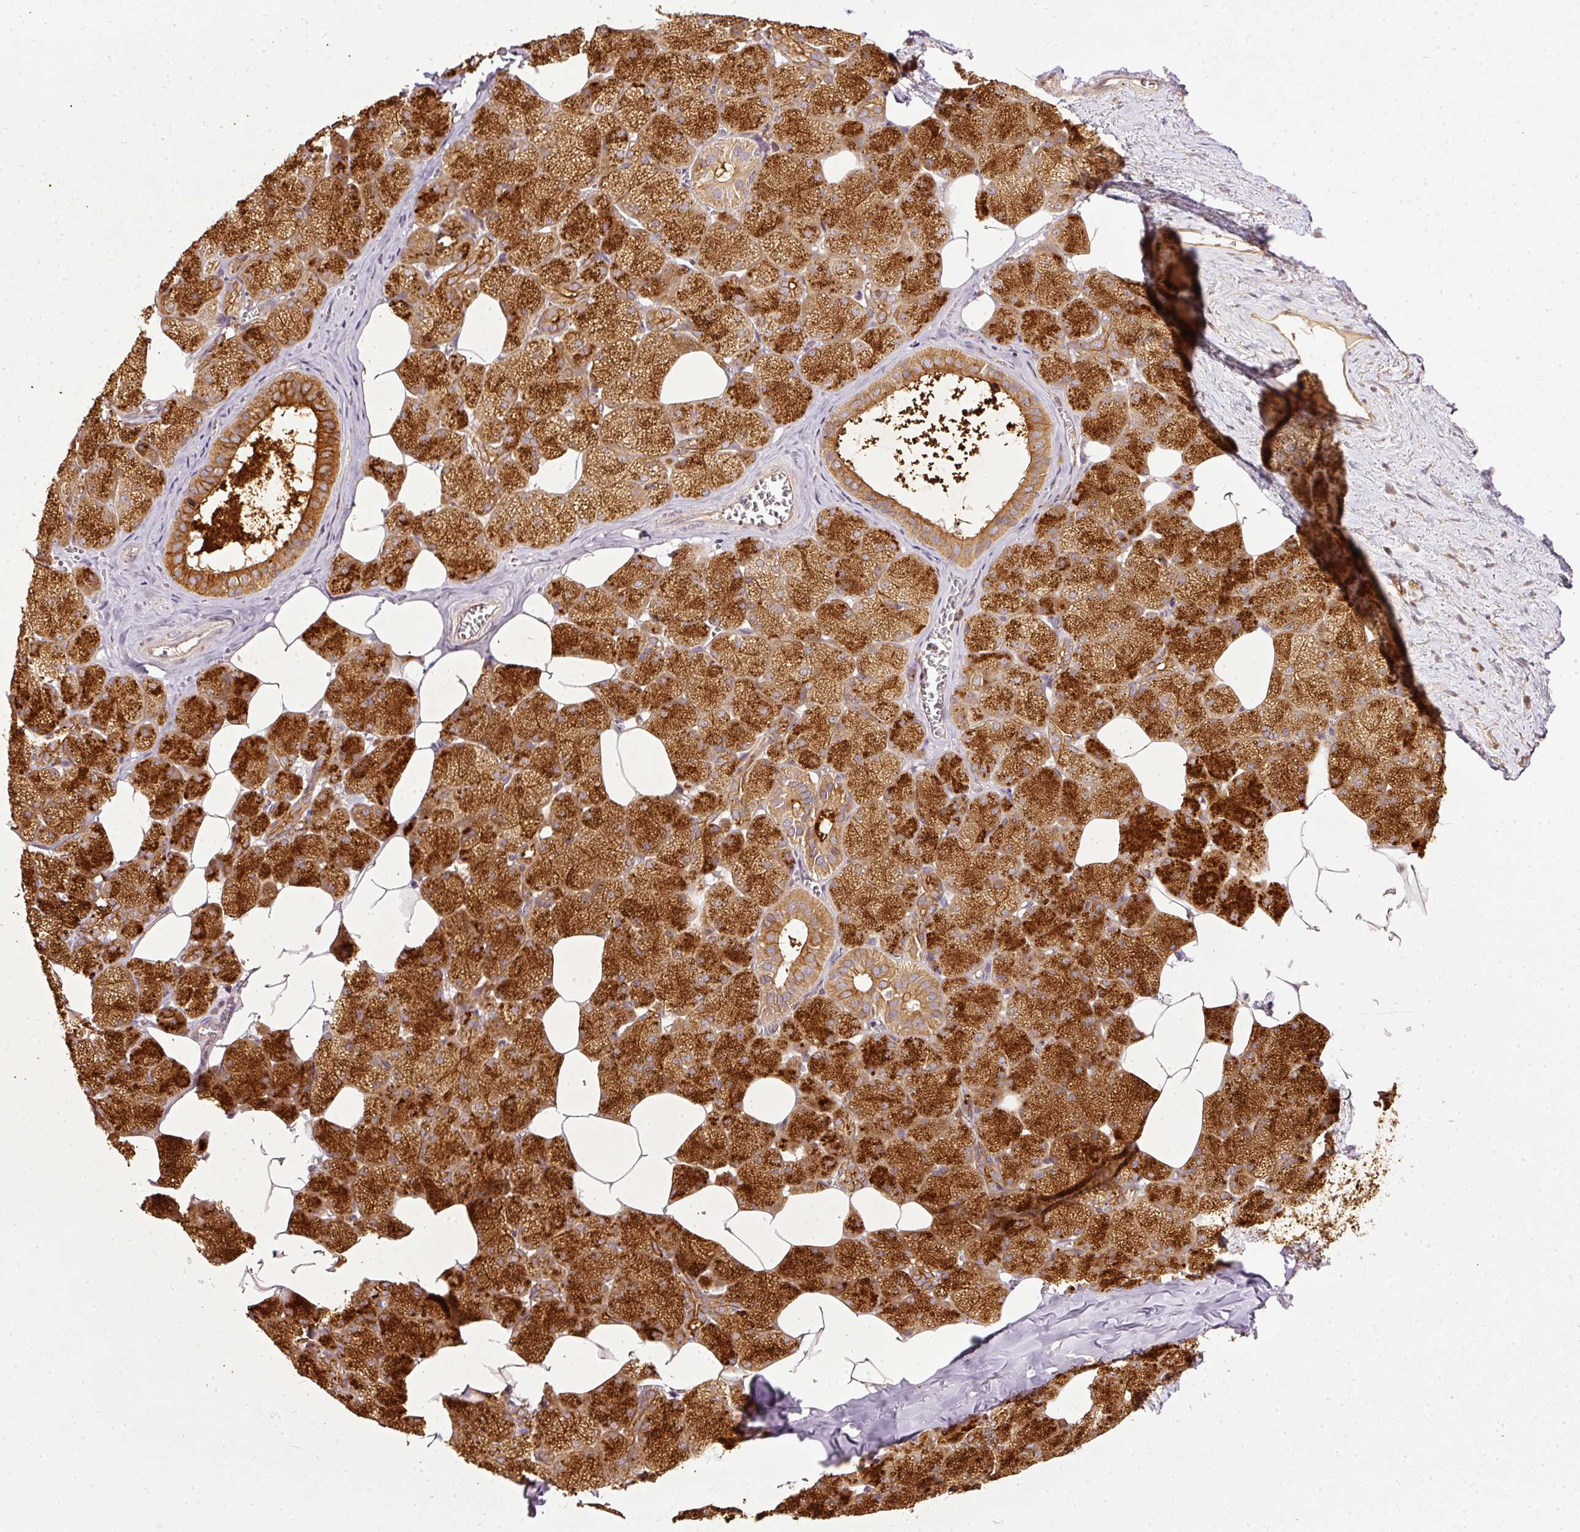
{"staining": {"intensity": "strong", "quantity": ">75%", "location": "cytoplasmic/membranous"}, "tissue": "salivary gland", "cell_type": "Glandular cells", "image_type": "normal", "snomed": [{"axis": "morphology", "description": "Normal tissue, NOS"}, {"axis": "topography", "description": "Salivary gland"}, {"axis": "topography", "description": "Peripheral nerve tissue"}], "caption": "Immunohistochemistry staining of unremarkable salivary gland, which demonstrates high levels of strong cytoplasmic/membranous staining in approximately >75% of glandular cells indicating strong cytoplasmic/membranous protein positivity. The staining was performed using DAB (brown) for protein detection and nuclei were counterstained in hematoxylin (blue).", "gene": "MIF4GD", "patient": {"sex": "male", "age": 38}}